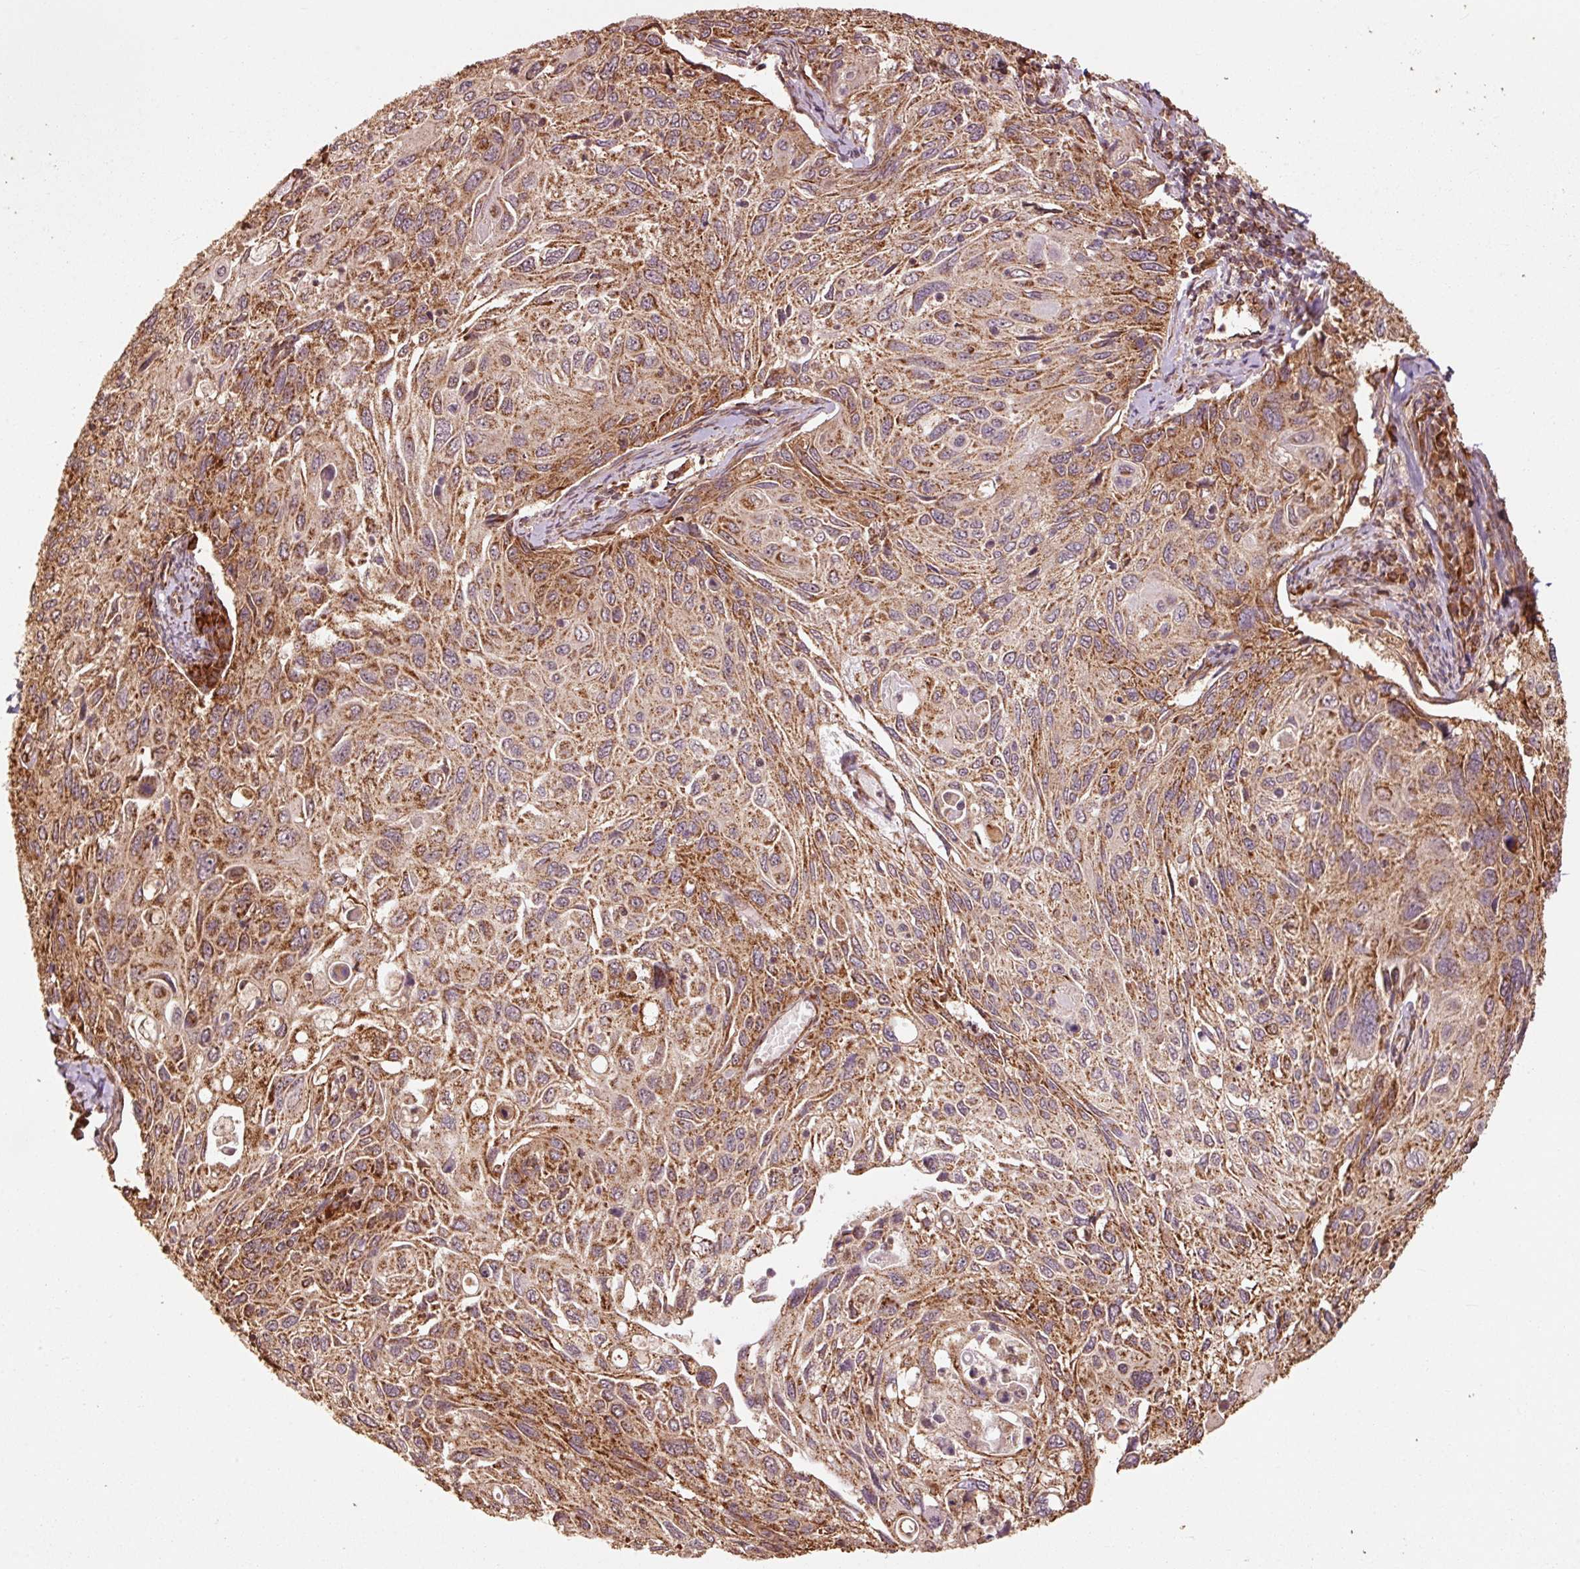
{"staining": {"intensity": "strong", "quantity": ">75%", "location": "cytoplasmic/membranous"}, "tissue": "cervical cancer", "cell_type": "Tumor cells", "image_type": "cancer", "snomed": [{"axis": "morphology", "description": "Squamous cell carcinoma, NOS"}, {"axis": "topography", "description": "Cervix"}], "caption": "The histopathology image reveals a brown stain indicating the presence of a protein in the cytoplasmic/membranous of tumor cells in cervical cancer.", "gene": "MRPL16", "patient": {"sex": "female", "age": 70}}